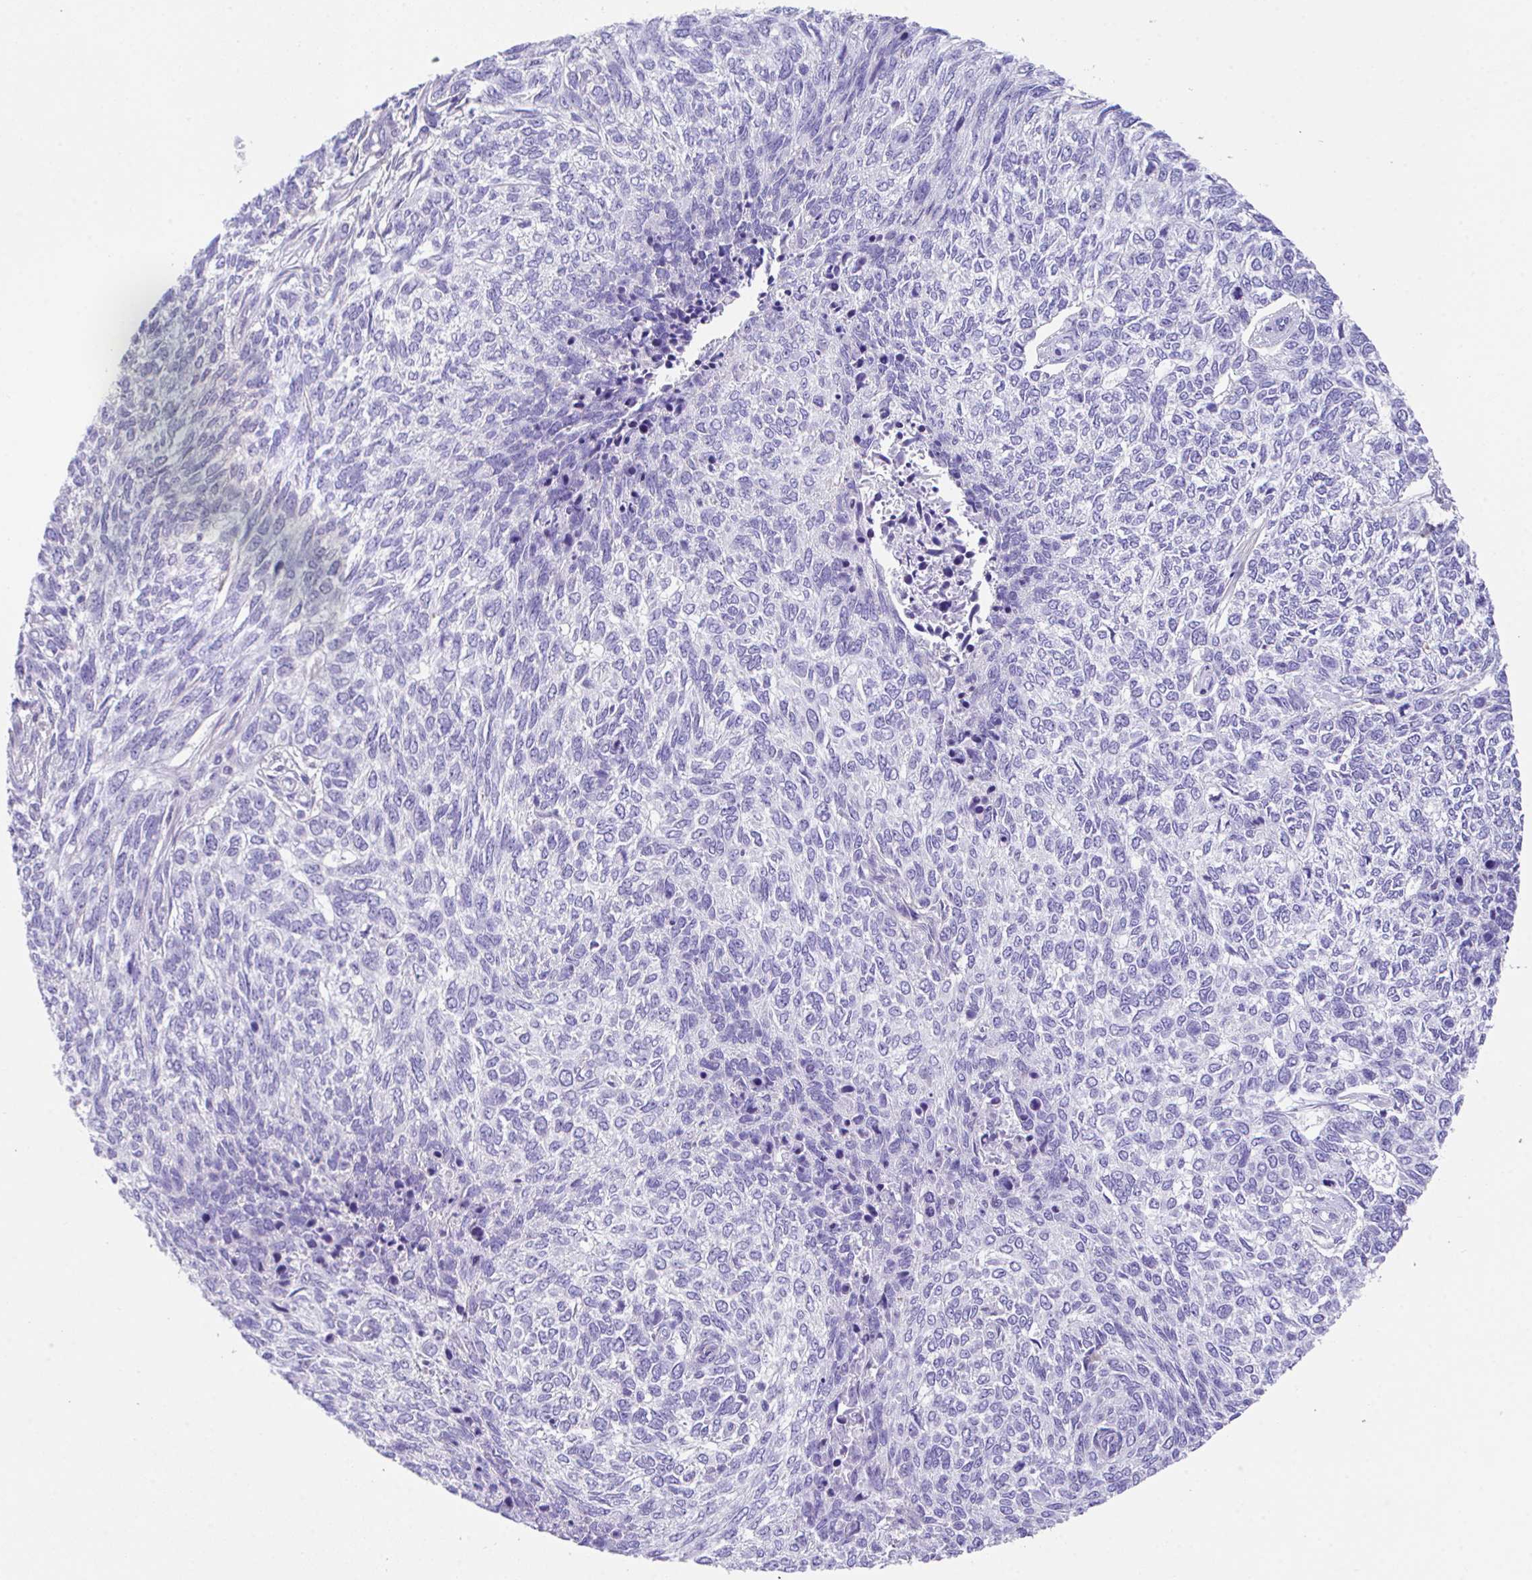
{"staining": {"intensity": "negative", "quantity": "none", "location": "none"}, "tissue": "skin cancer", "cell_type": "Tumor cells", "image_type": "cancer", "snomed": [{"axis": "morphology", "description": "Basal cell carcinoma"}, {"axis": "topography", "description": "Skin"}], "caption": "Tumor cells show no significant protein positivity in basal cell carcinoma (skin).", "gene": "SLC16A6", "patient": {"sex": "female", "age": 65}}